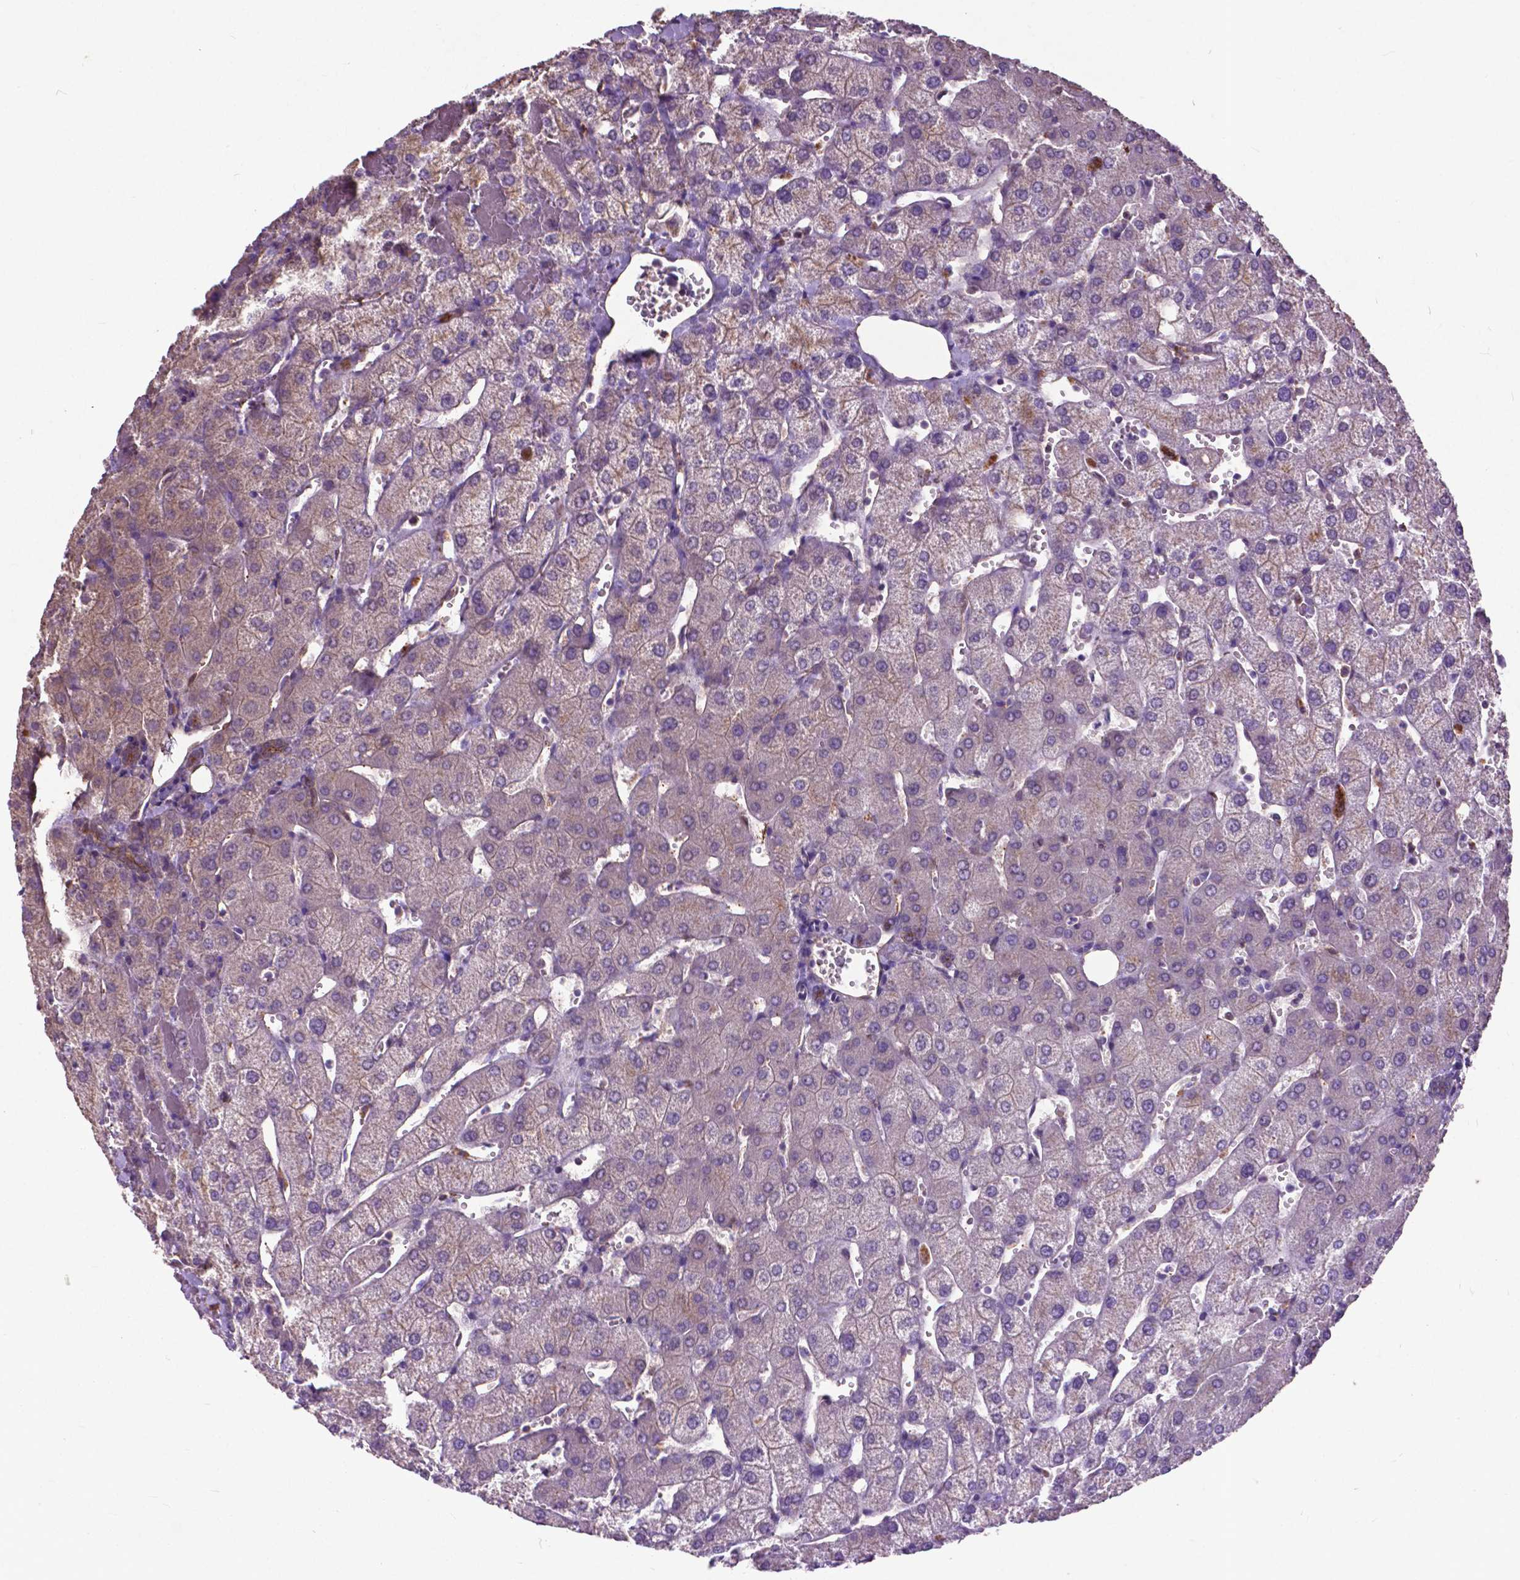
{"staining": {"intensity": "weak", "quantity": "25%-75%", "location": "cytoplasmic/membranous"}, "tissue": "liver", "cell_type": "Cholangiocytes", "image_type": "normal", "snomed": [{"axis": "morphology", "description": "Normal tissue, NOS"}, {"axis": "topography", "description": "Liver"}], "caption": "Immunohistochemical staining of normal human liver shows weak cytoplasmic/membranous protein positivity in approximately 25%-75% of cholangiocytes.", "gene": "PDLIM1", "patient": {"sex": "female", "age": 54}}